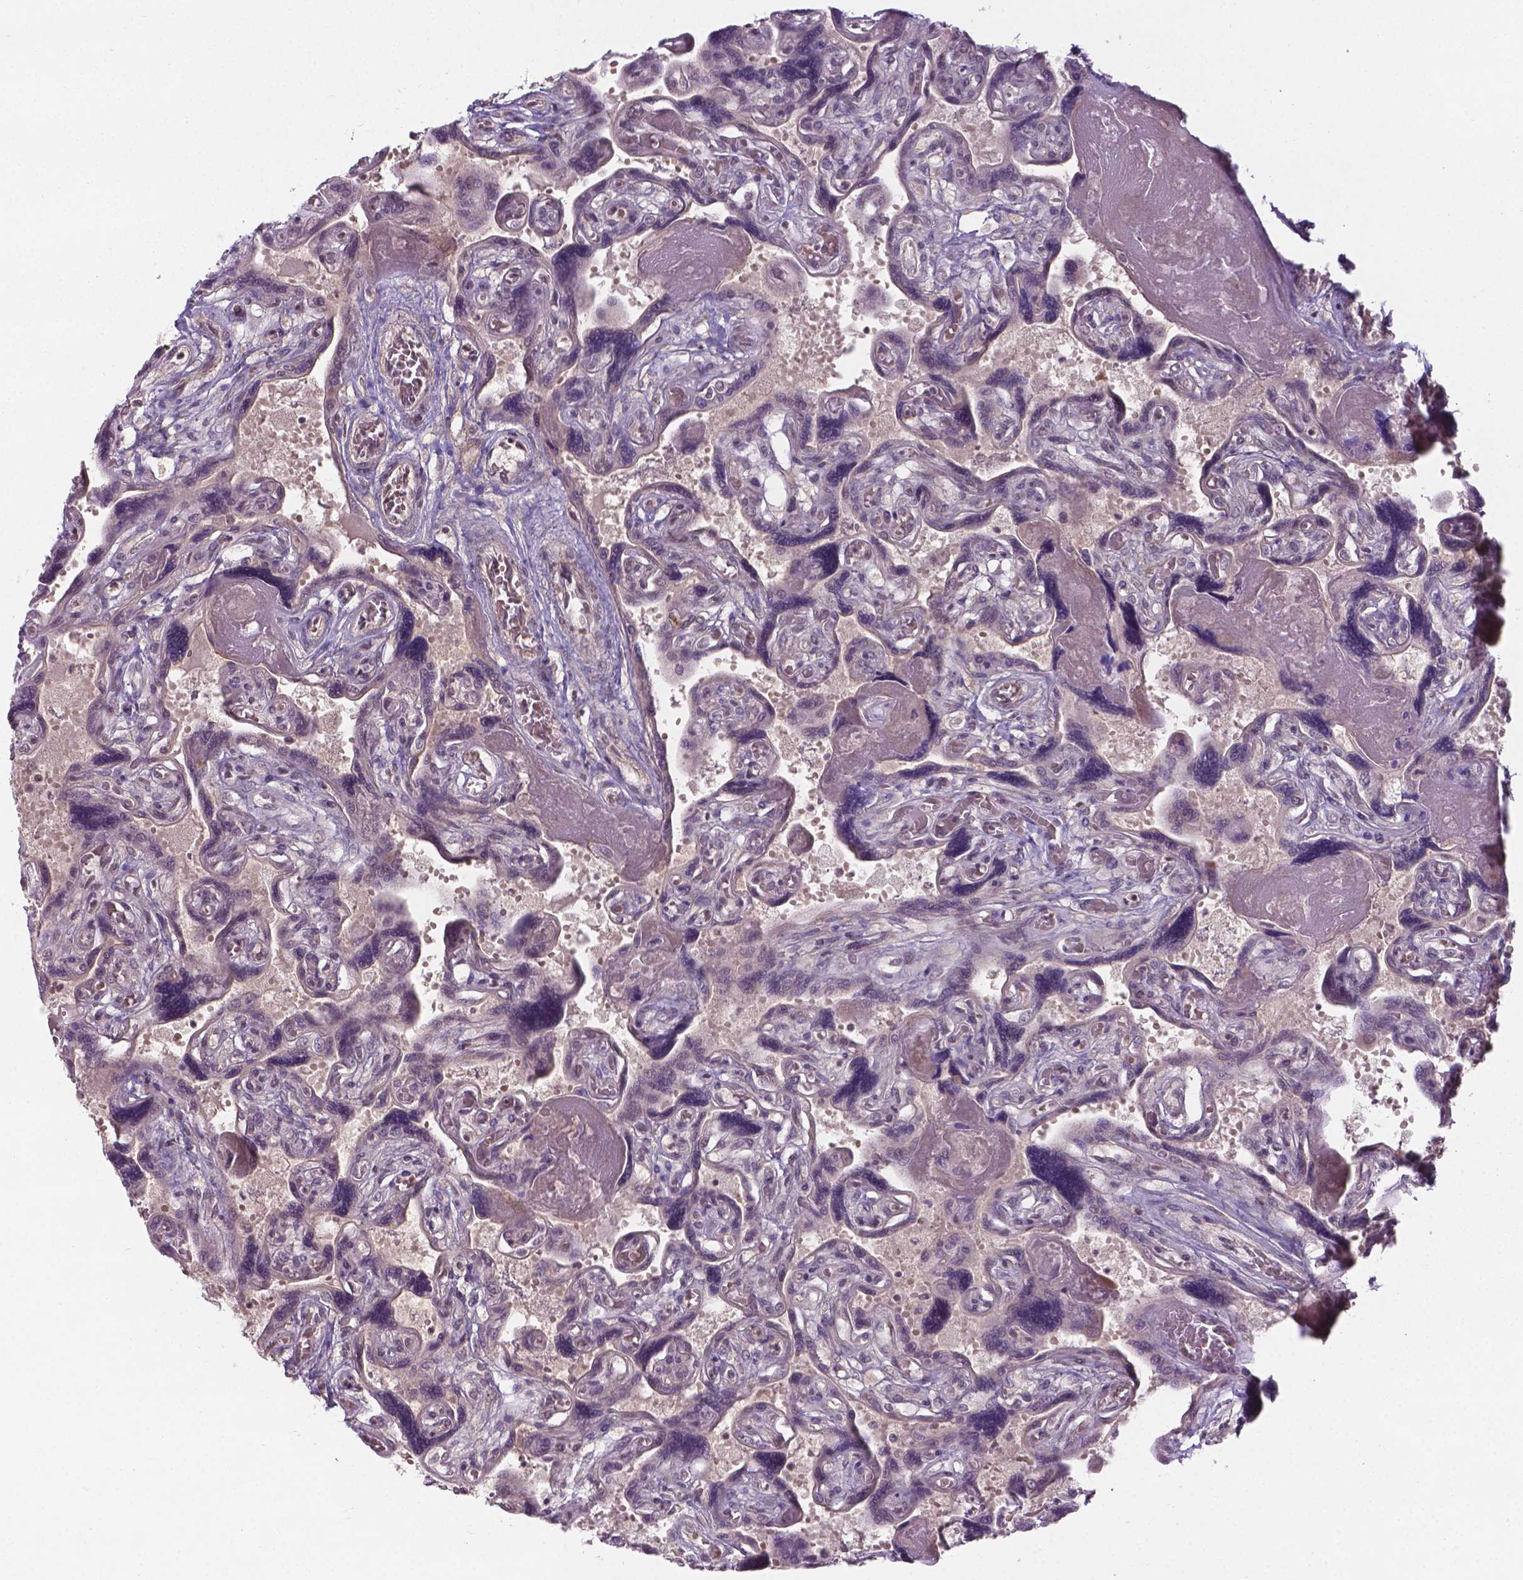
{"staining": {"intensity": "weak", "quantity": "25%-75%", "location": "nuclear"}, "tissue": "placenta", "cell_type": "Trophoblastic cells", "image_type": "normal", "snomed": [{"axis": "morphology", "description": "Normal tissue, NOS"}, {"axis": "topography", "description": "Placenta"}], "caption": "Immunohistochemical staining of normal human placenta exhibits weak nuclear protein expression in approximately 25%-75% of trophoblastic cells.", "gene": "ANKRD54", "patient": {"sex": "female", "age": 32}}